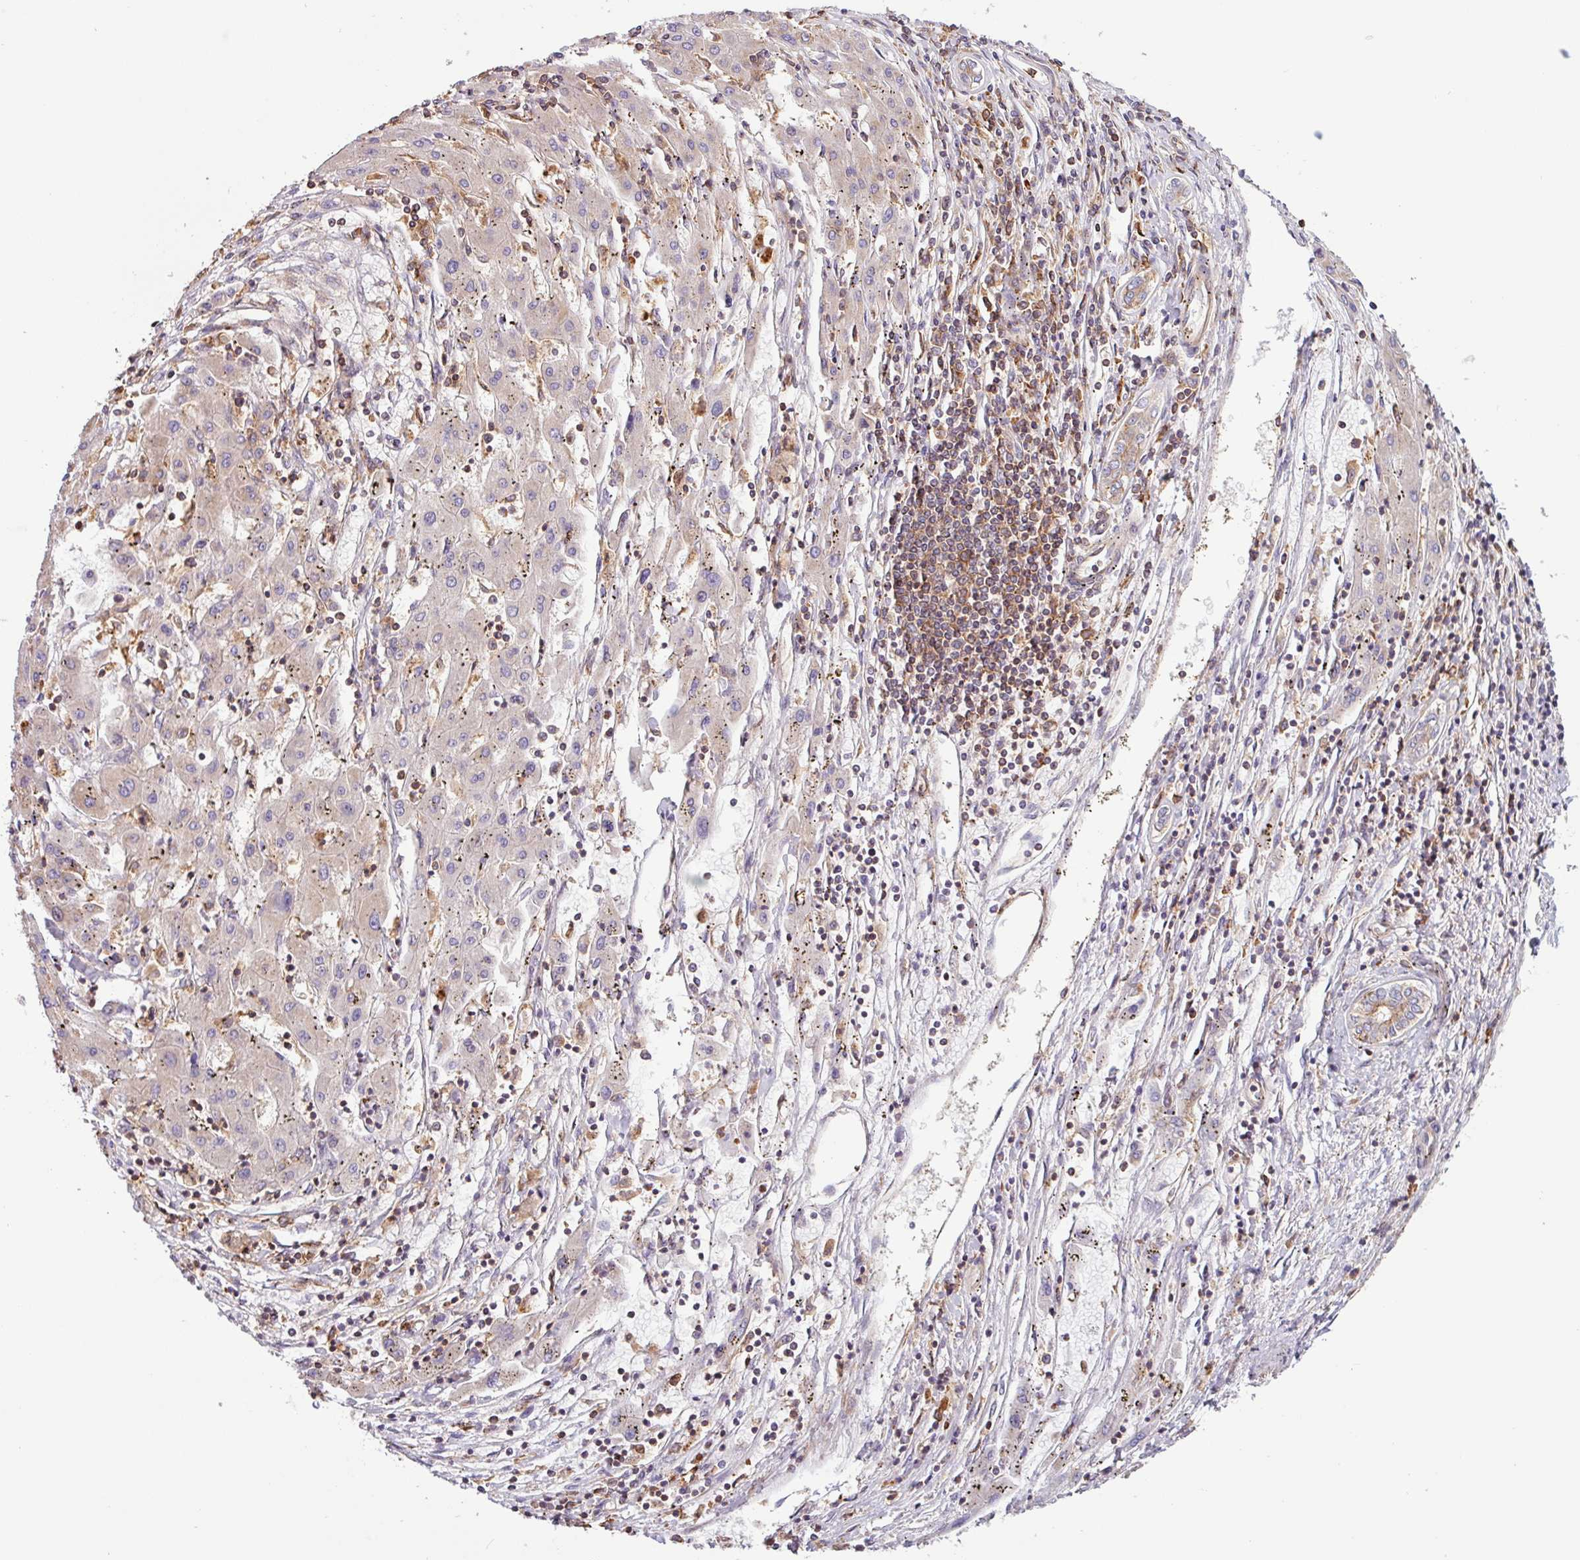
{"staining": {"intensity": "weak", "quantity": "<25%", "location": "cytoplasmic/membranous"}, "tissue": "liver cancer", "cell_type": "Tumor cells", "image_type": "cancer", "snomed": [{"axis": "morphology", "description": "Carcinoma, Hepatocellular, NOS"}, {"axis": "topography", "description": "Liver"}], "caption": "Liver cancer was stained to show a protein in brown. There is no significant positivity in tumor cells.", "gene": "ACTR3", "patient": {"sex": "male", "age": 72}}